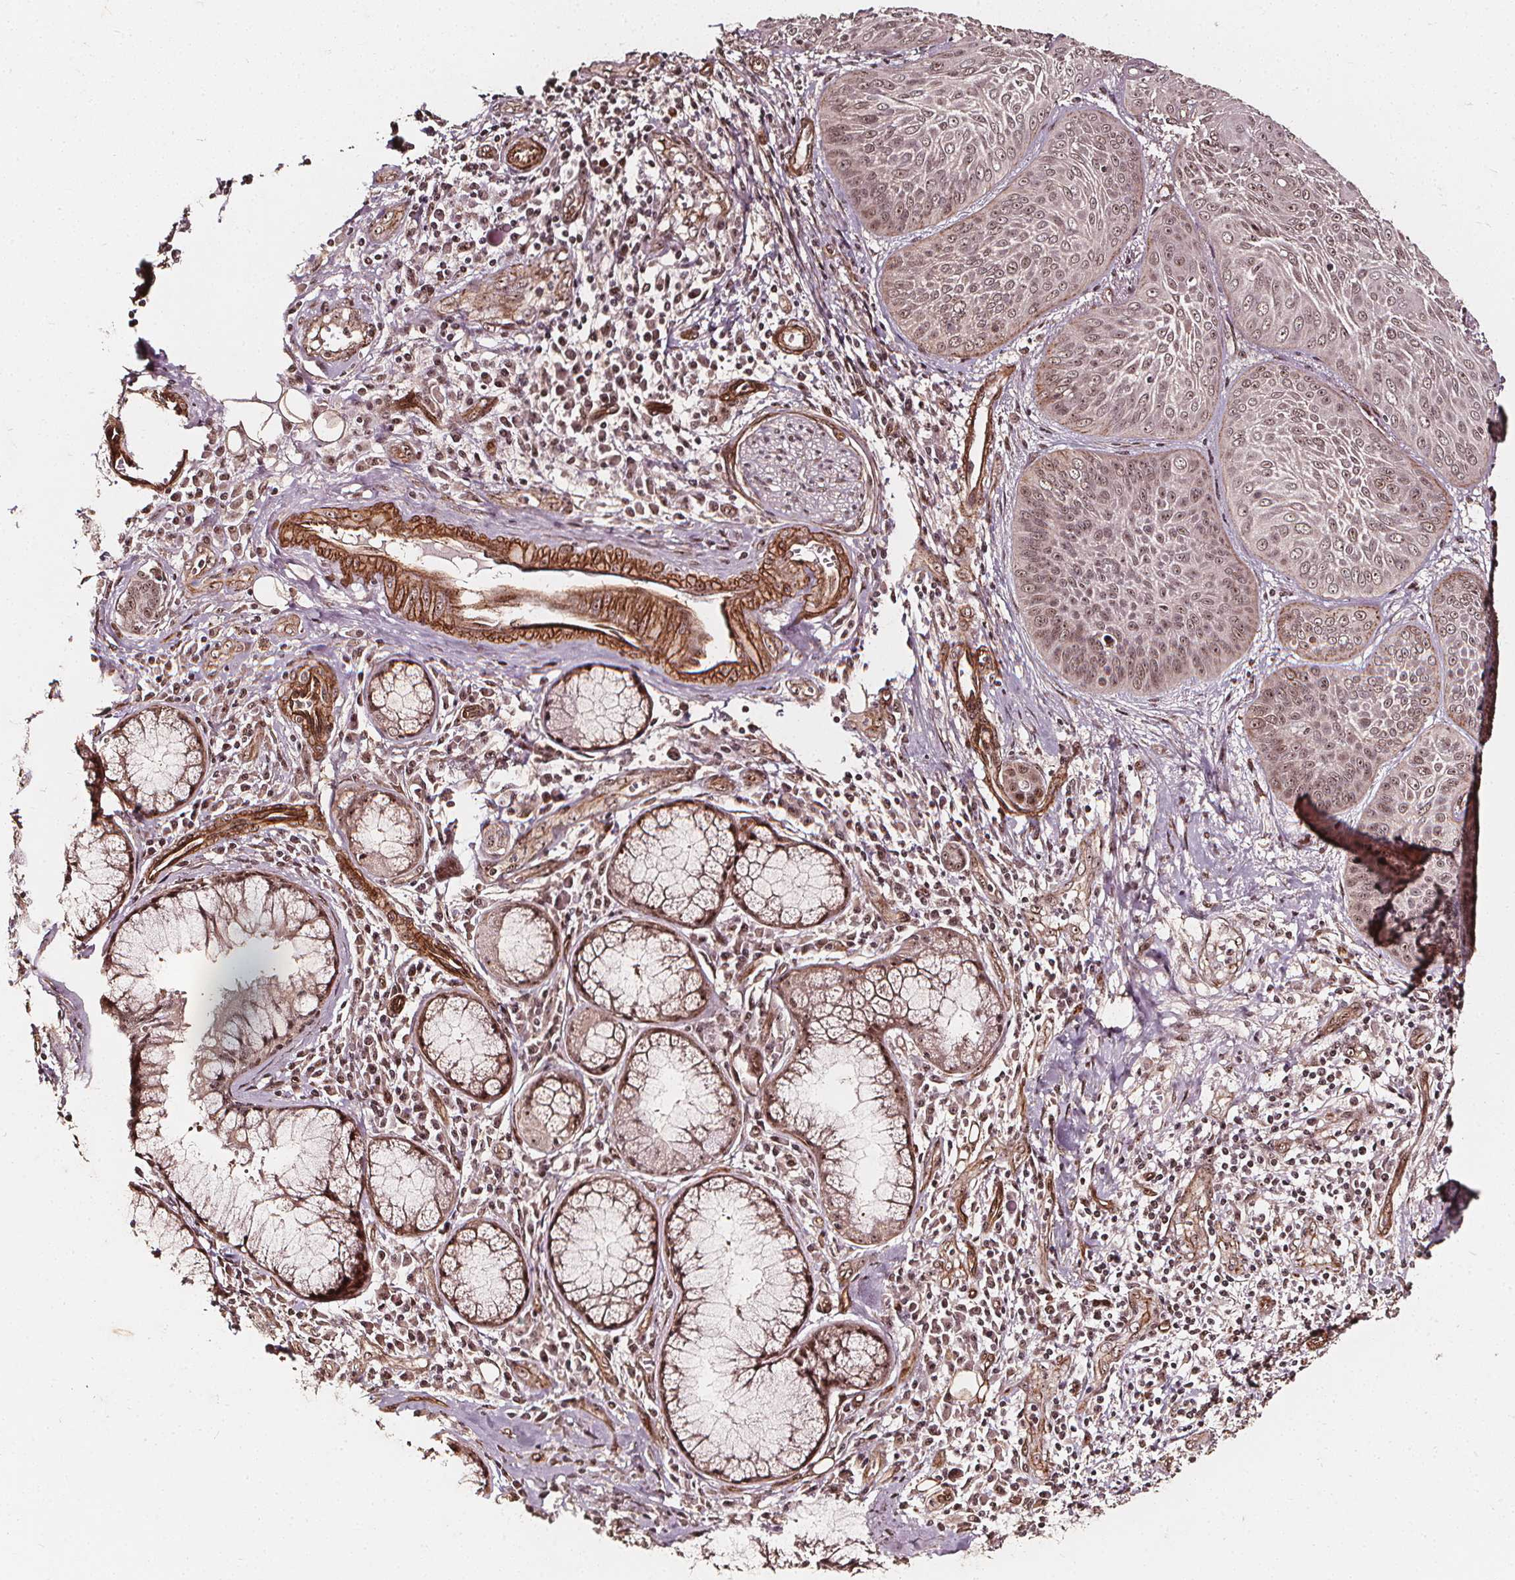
{"staining": {"intensity": "weak", "quantity": ">75%", "location": "nuclear"}, "tissue": "lung cancer", "cell_type": "Tumor cells", "image_type": "cancer", "snomed": [{"axis": "morphology", "description": "Squamous cell carcinoma, NOS"}, {"axis": "topography", "description": "Lung"}], "caption": "Protein analysis of squamous cell carcinoma (lung) tissue reveals weak nuclear staining in approximately >75% of tumor cells.", "gene": "EXOSC9", "patient": {"sex": "male", "age": 74}}